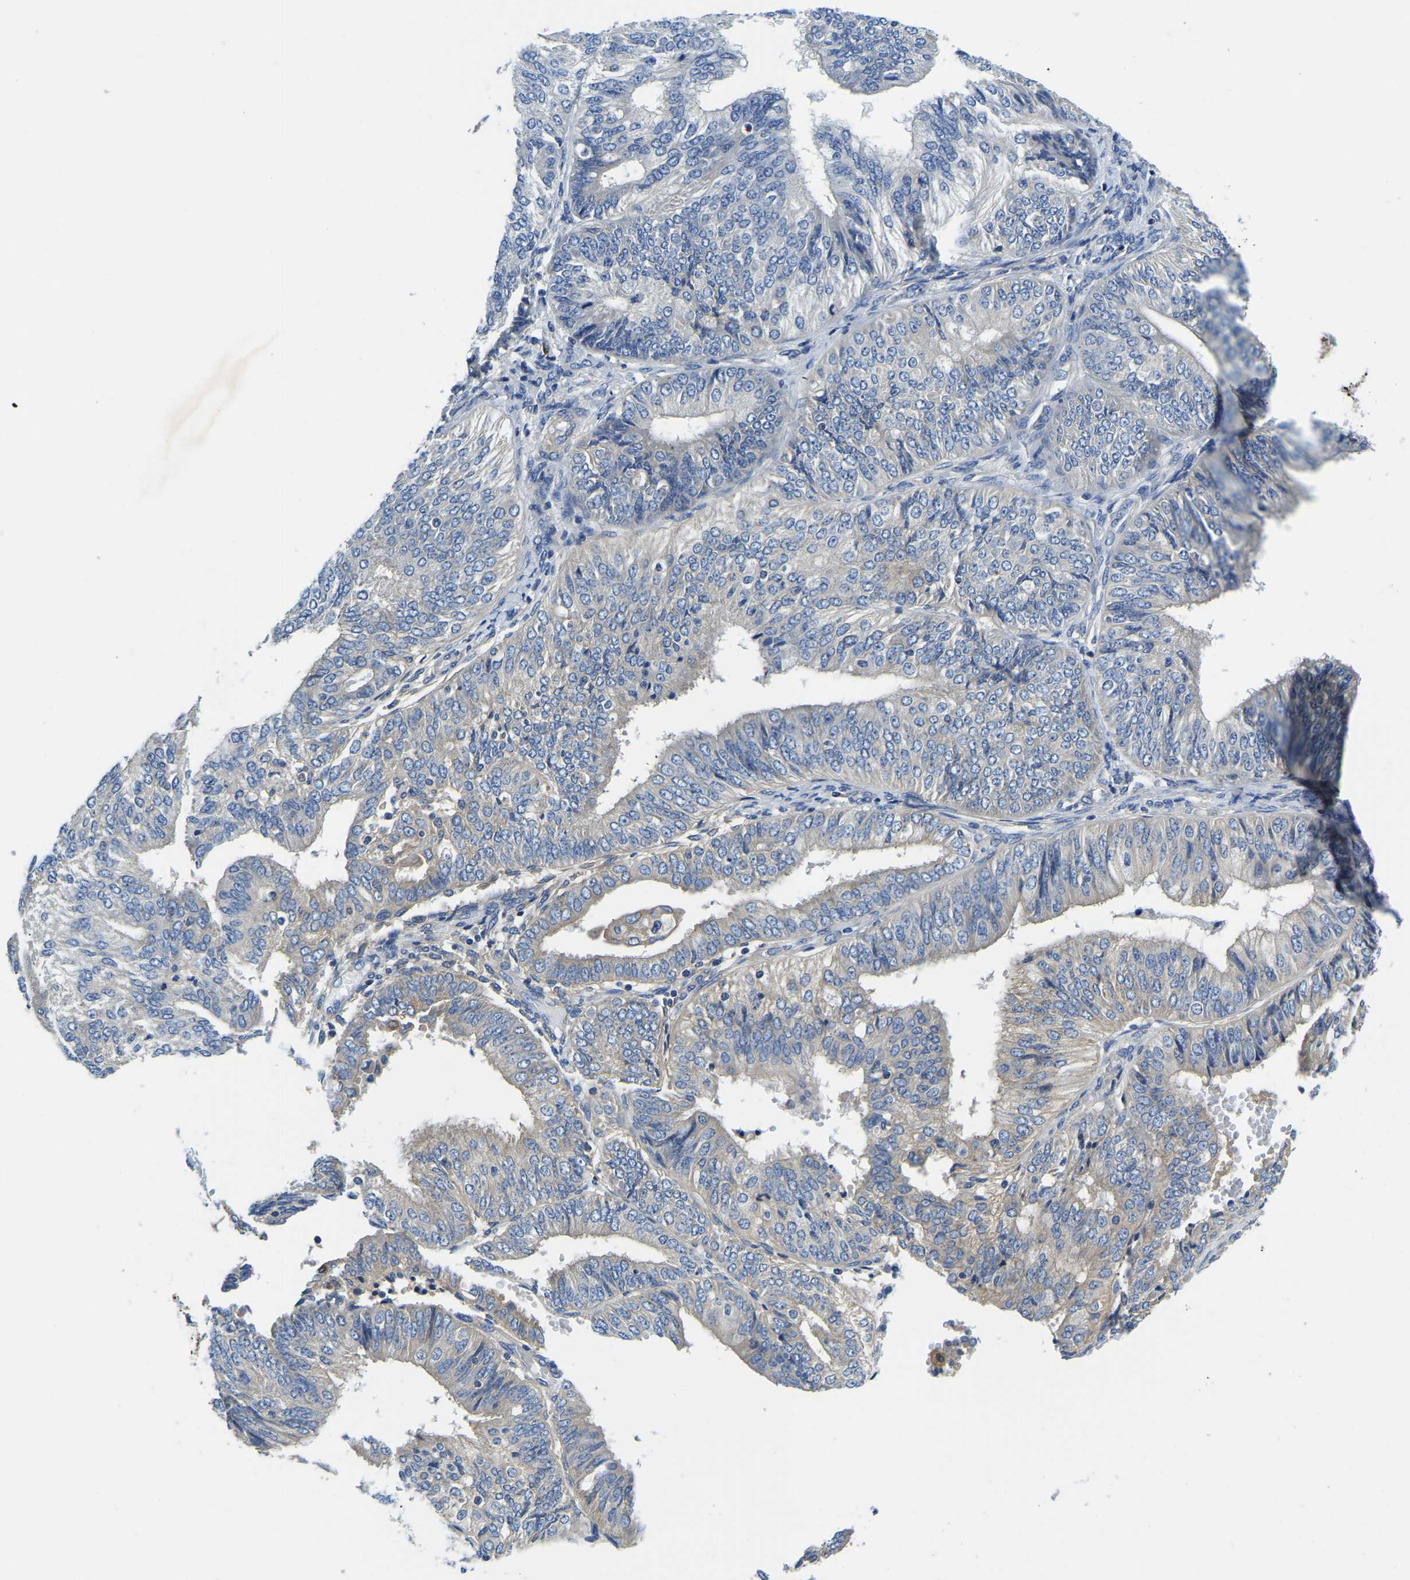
{"staining": {"intensity": "weak", "quantity": "<25%", "location": "cytoplasmic/membranous"}, "tissue": "endometrial cancer", "cell_type": "Tumor cells", "image_type": "cancer", "snomed": [{"axis": "morphology", "description": "Adenocarcinoma, NOS"}, {"axis": "topography", "description": "Endometrium"}], "caption": "Tumor cells are negative for protein expression in human endometrial cancer (adenocarcinoma). (IHC, brightfield microscopy, high magnification).", "gene": "STAT2", "patient": {"sex": "female", "age": 58}}